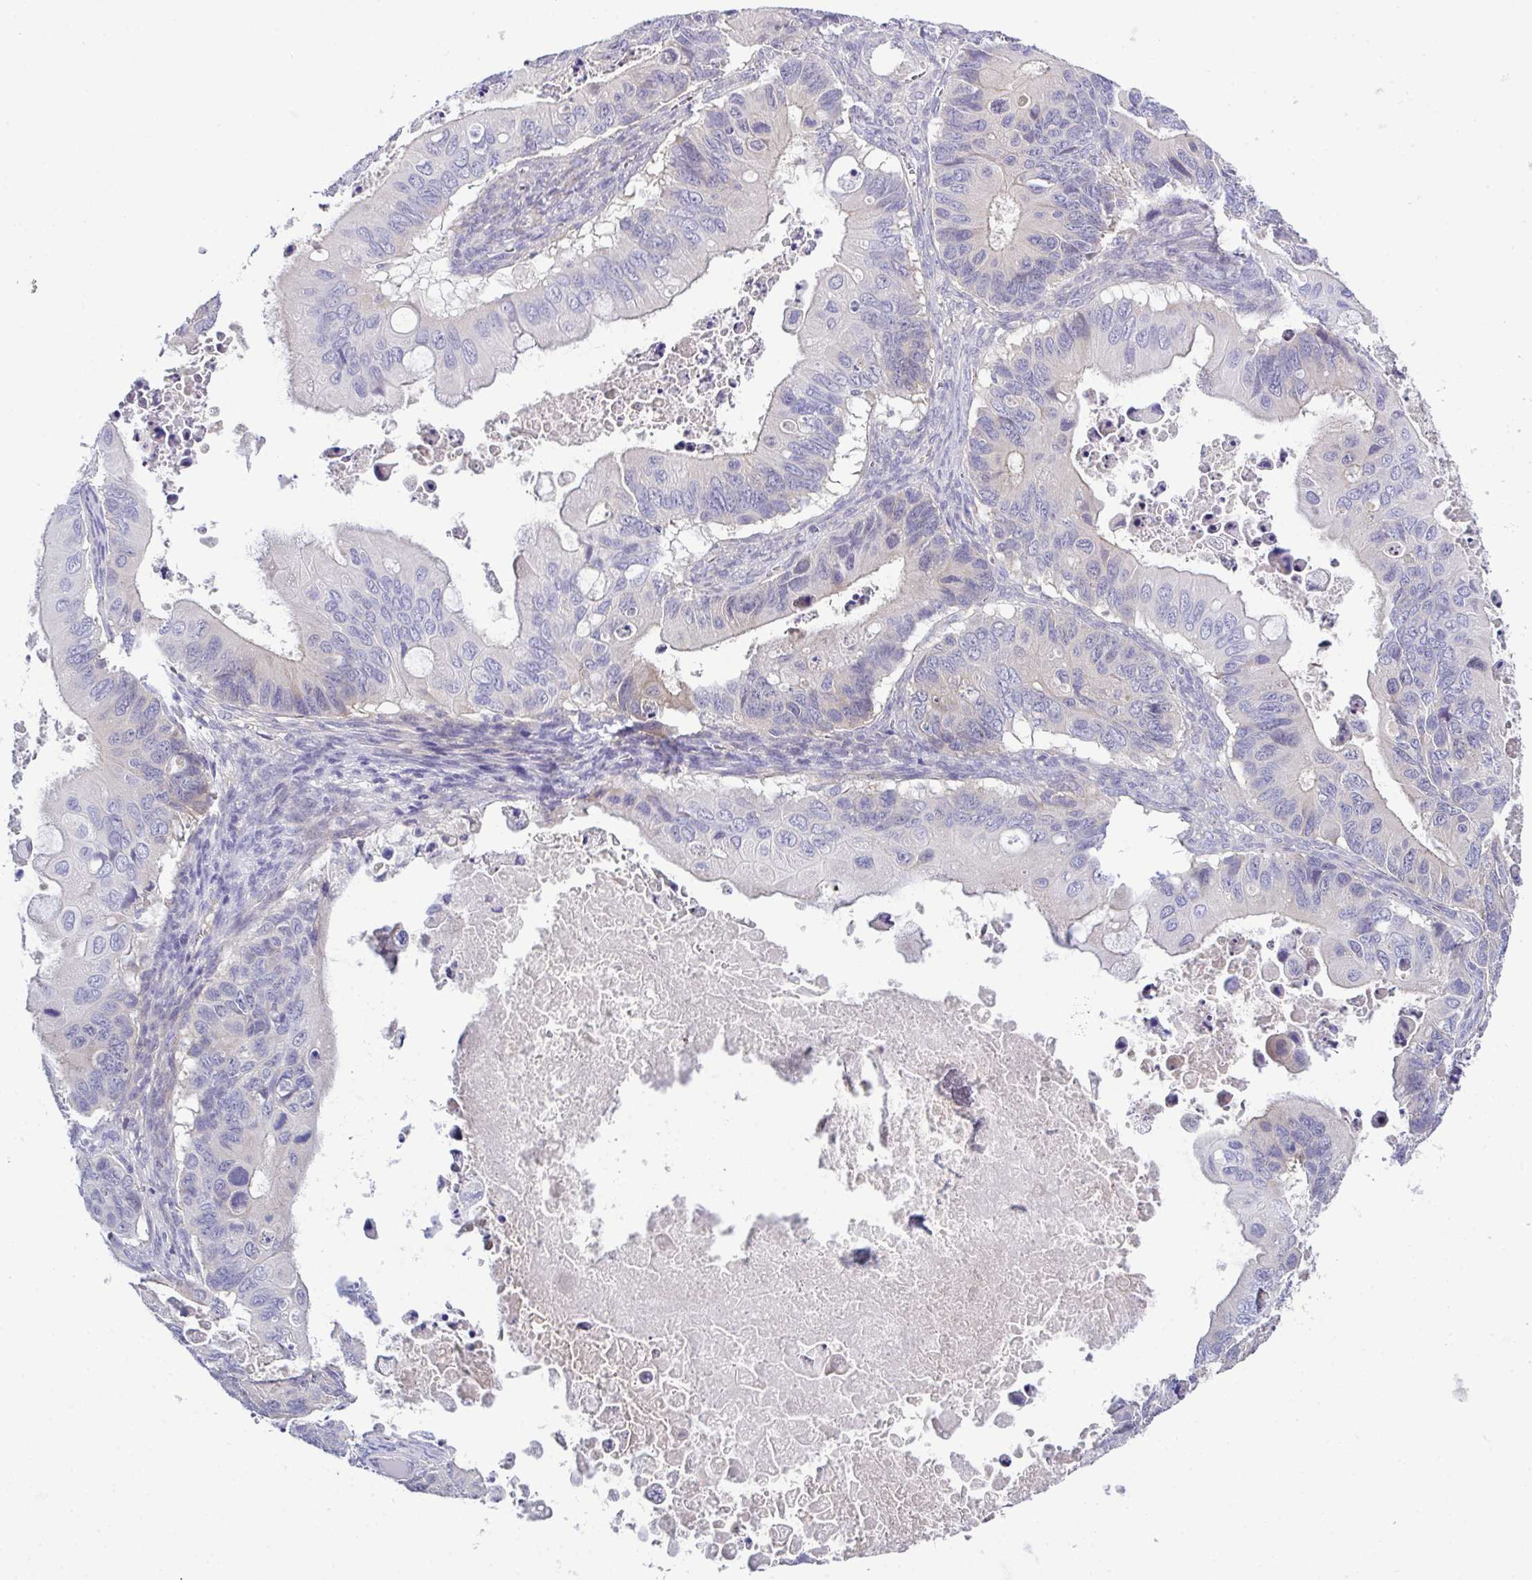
{"staining": {"intensity": "negative", "quantity": "none", "location": "none"}, "tissue": "ovarian cancer", "cell_type": "Tumor cells", "image_type": "cancer", "snomed": [{"axis": "morphology", "description": "Cystadenocarcinoma, mucinous, NOS"}, {"axis": "topography", "description": "Ovary"}], "caption": "The image displays no staining of tumor cells in ovarian cancer.", "gene": "CFAP97D1", "patient": {"sex": "female", "age": 64}}